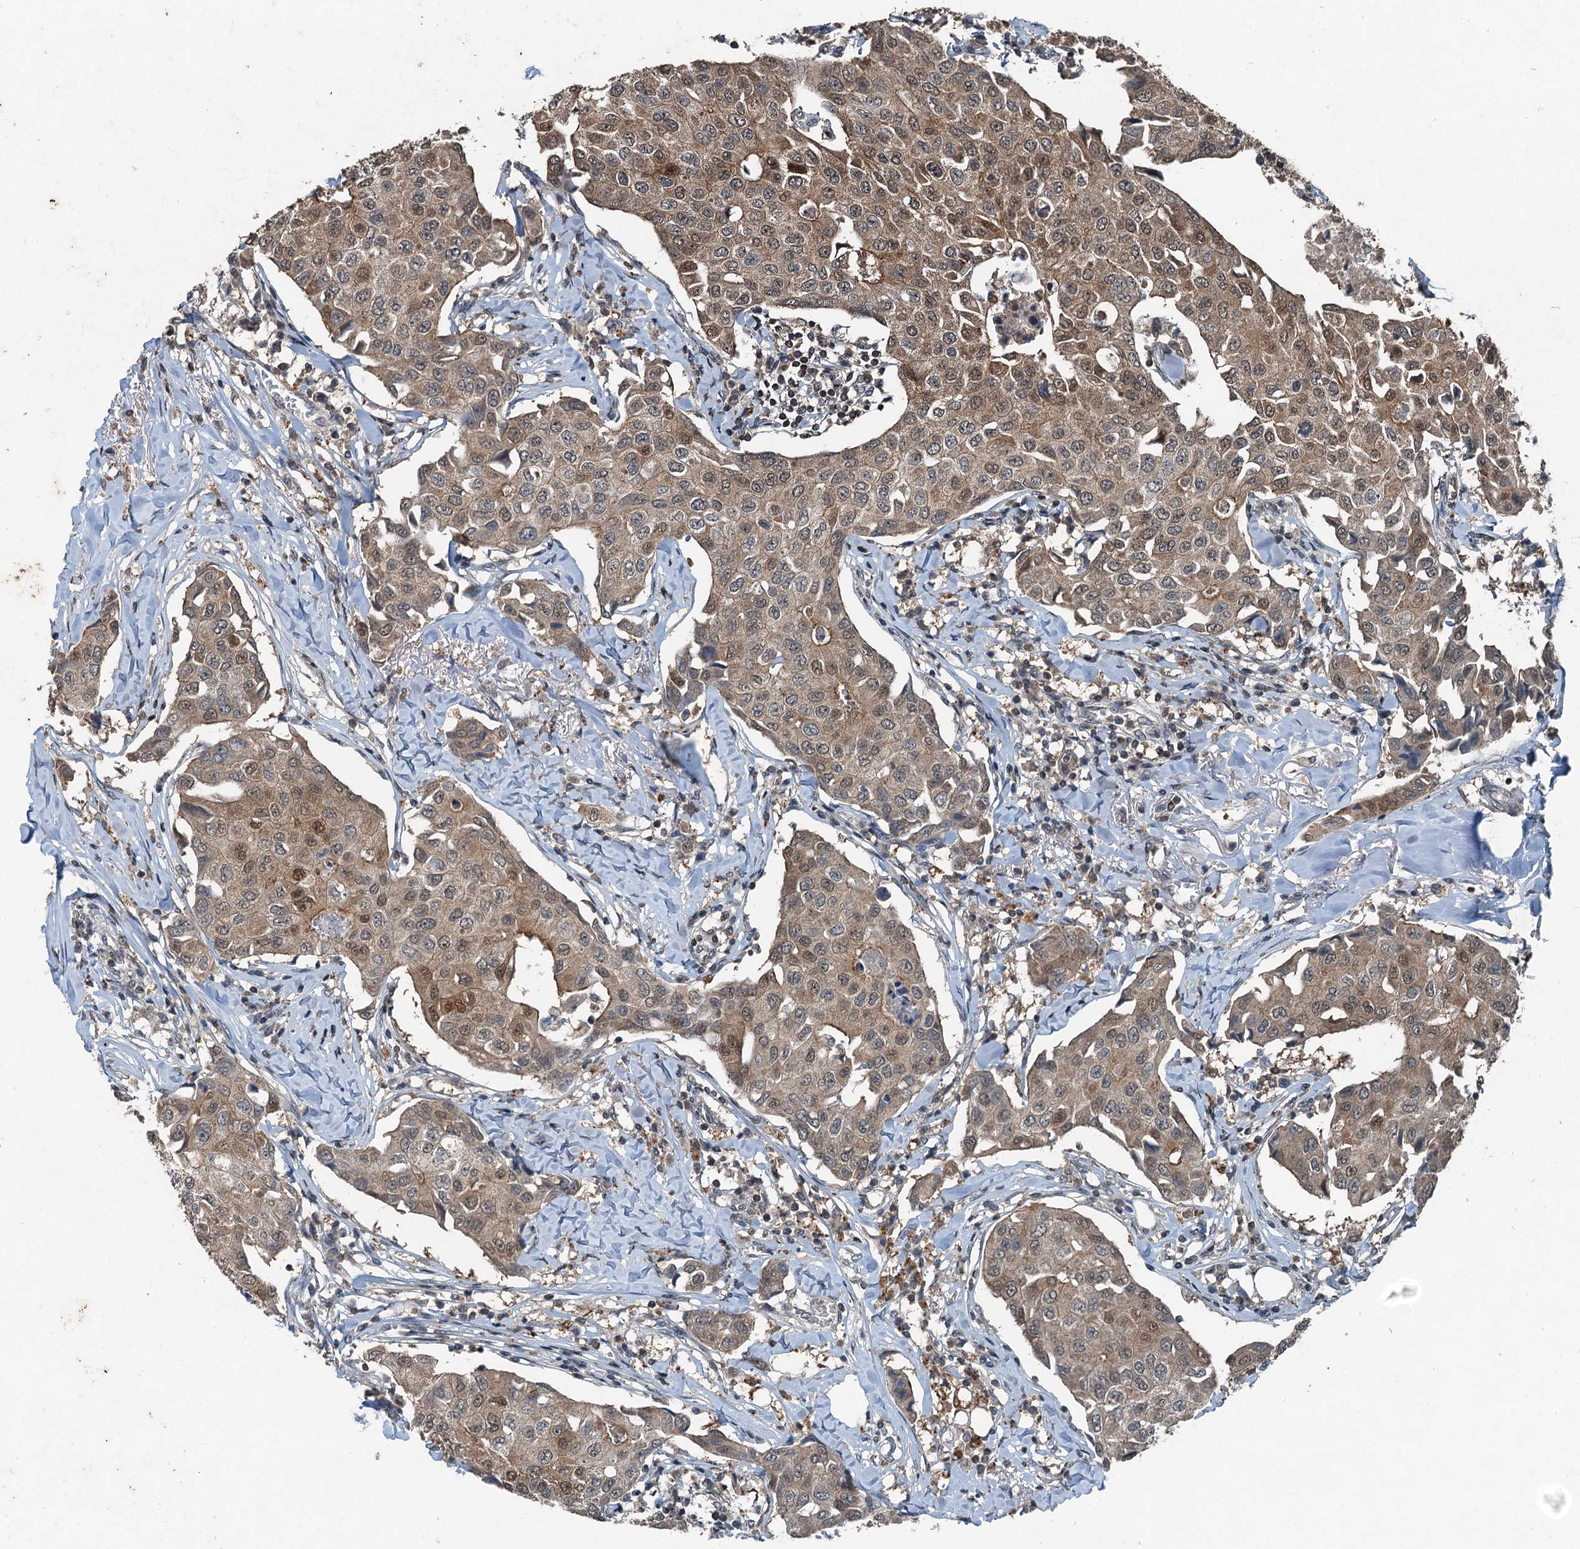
{"staining": {"intensity": "weak", "quantity": ">75%", "location": "cytoplasmic/membranous,nuclear"}, "tissue": "breast cancer", "cell_type": "Tumor cells", "image_type": "cancer", "snomed": [{"axis": "morphology", "description": "Duct carcinoma"}, {"axis": "topography", "description": "Breast"}], "caption": "Immunohistochemistry (IHC) image of neoplastic tissue: human breast cancer (invasive ductal carcinoma) stained using immunohistochemistry reveals low levels of weak protein expression localized specifically in the cytoplasmic/membranous and nuclear of tumor cells, appearing as a cytoplasmic/membranous and nuclear brown color.", "gene": "TCTN1", "patient": {"sex": "female", "age": 80}}